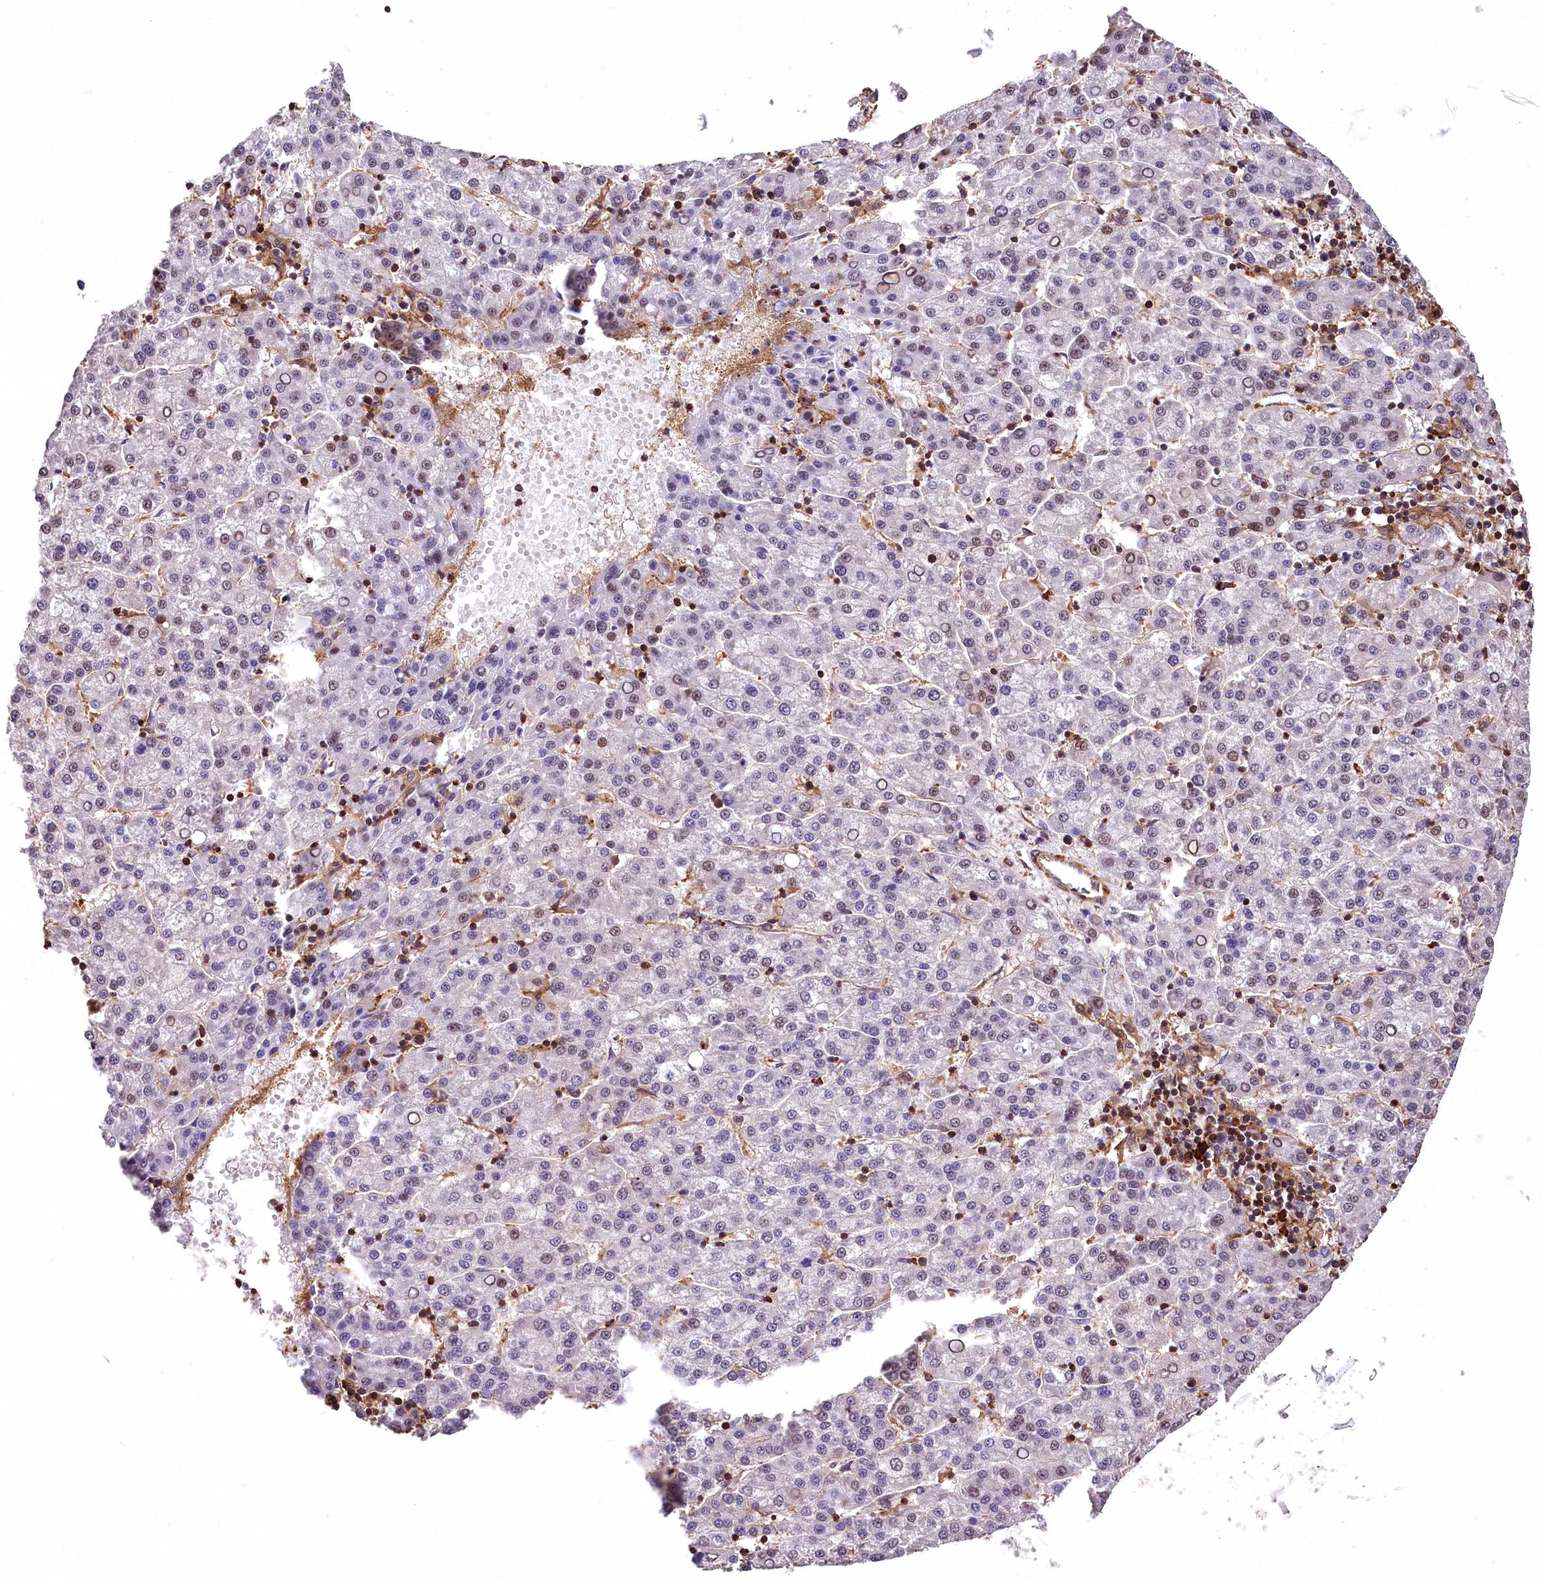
{"staining": {"intensity": "moderate", "quantity": "<25%", "location": "nuclear"}, "tissue": "liver cancer", "cell_type": "Tumor cells", "image_type": "cancer", "snomed": [{"axis": "morphology", "description": "Carcinoma, Hepatocellular, NOS"}, {"axis": "topography", "description": "Liver"}], "caption": "Protein positivity by immunohistochemistry displays moderate nuclear expression in about <25% of tumor cells in liver hepatocellular carcinoma. (IHC, brightfield microscopy, high magnification).", "gene": "DPP3", "patient": {"sex": "female", "age": 58}}